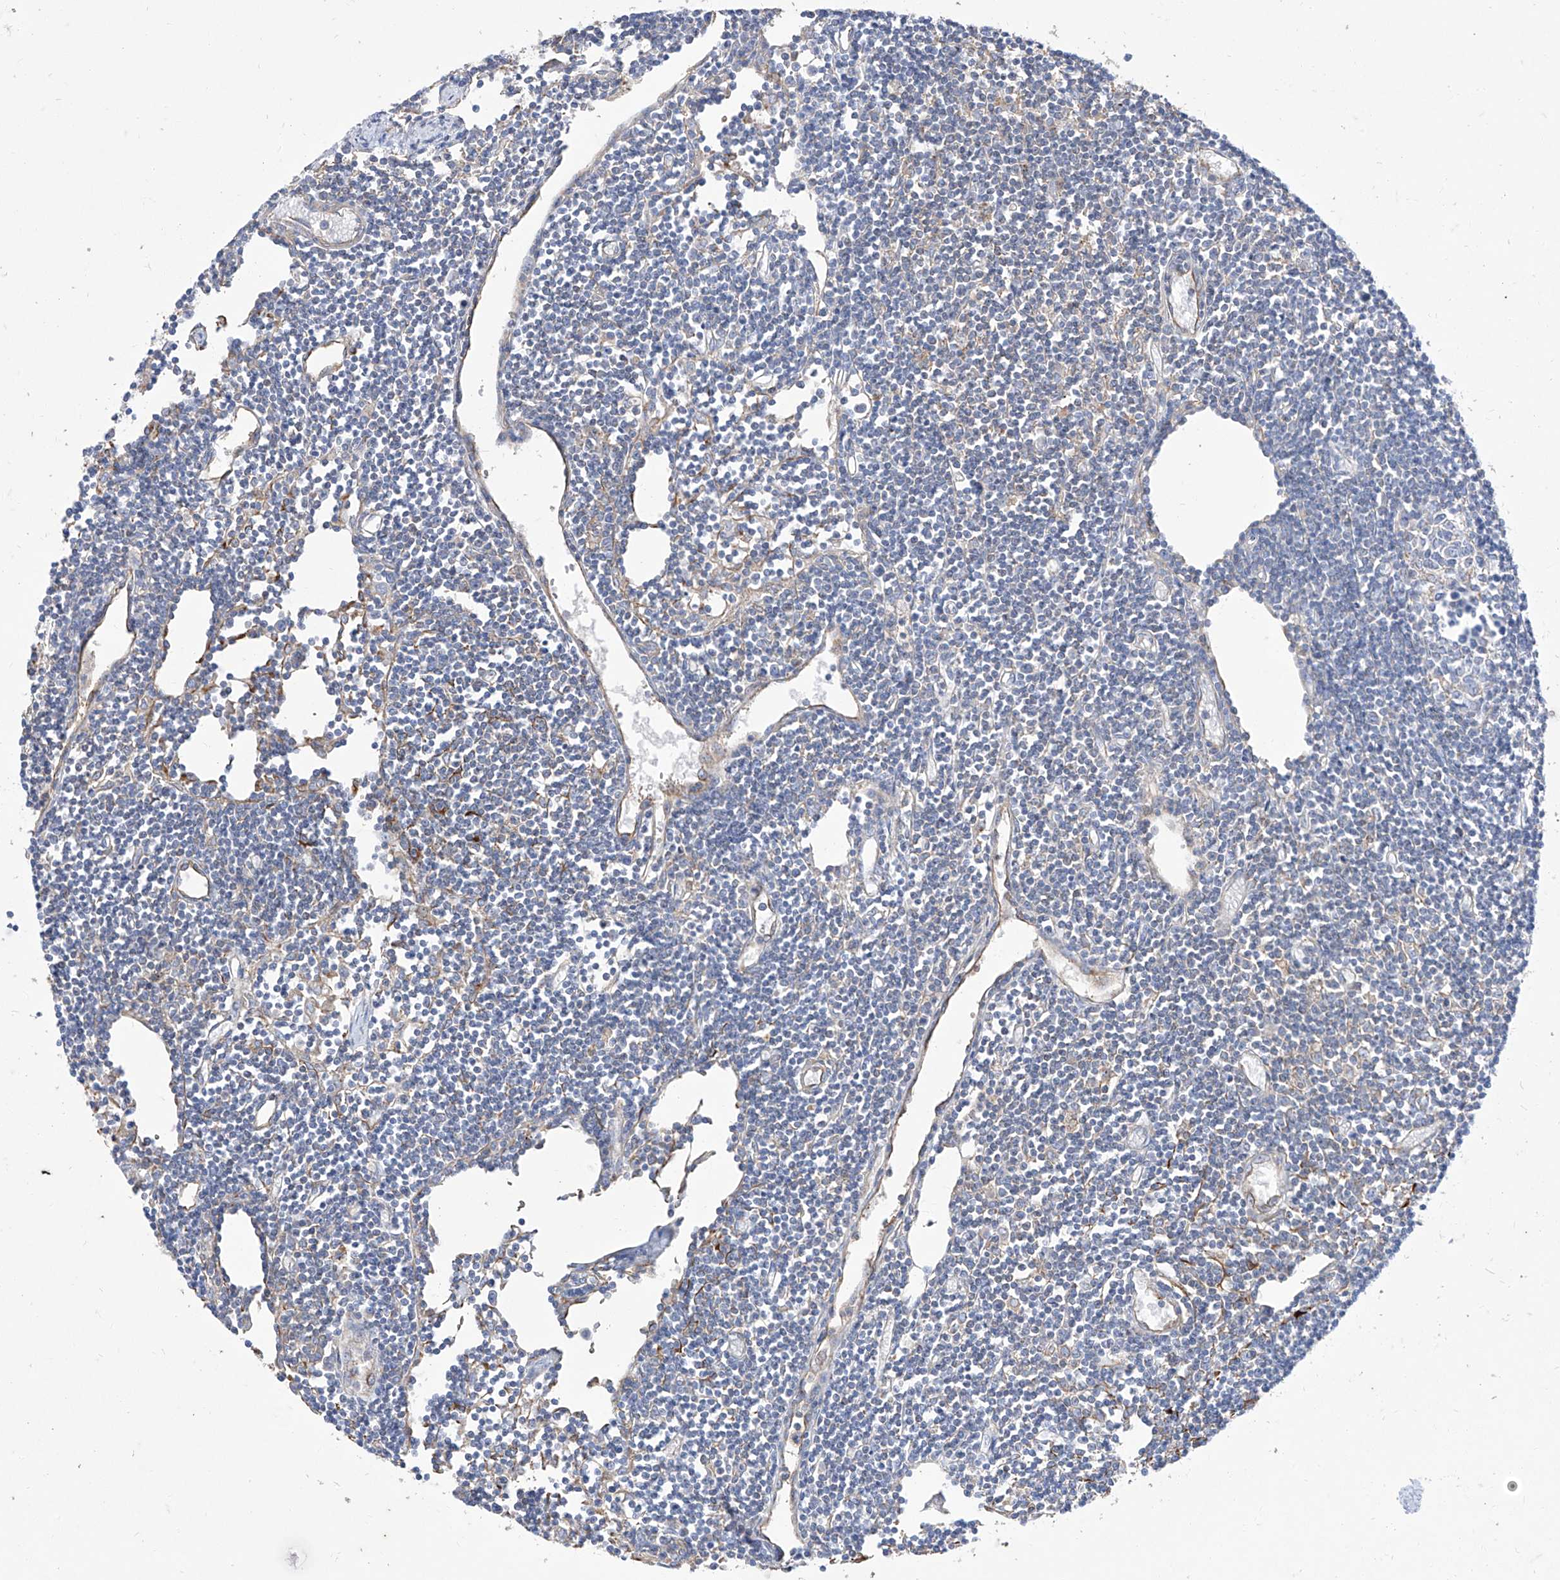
{"staining": {"intensity": "negative", "quantity": "none", "location": "none"}, "tissue": "lymph node", "cell_type": "Germinal center cells", "image_type": "normal", "snomed": [{"axis": "morphology", "description": "Normal tissue, NOS"}, {"axis": "topography", "description": "Lymph node"}], "caption": "The histopathology image exhibits no staining of germinal center cells in unremarkable lymph node. (Stains: DAB immunohistochemistry with hematoxylin counter stain, Microscopy: brightfield microscopy at high magnification).", "gene": "C1orf74", "patient": {"sex": "female", "age": 11}}